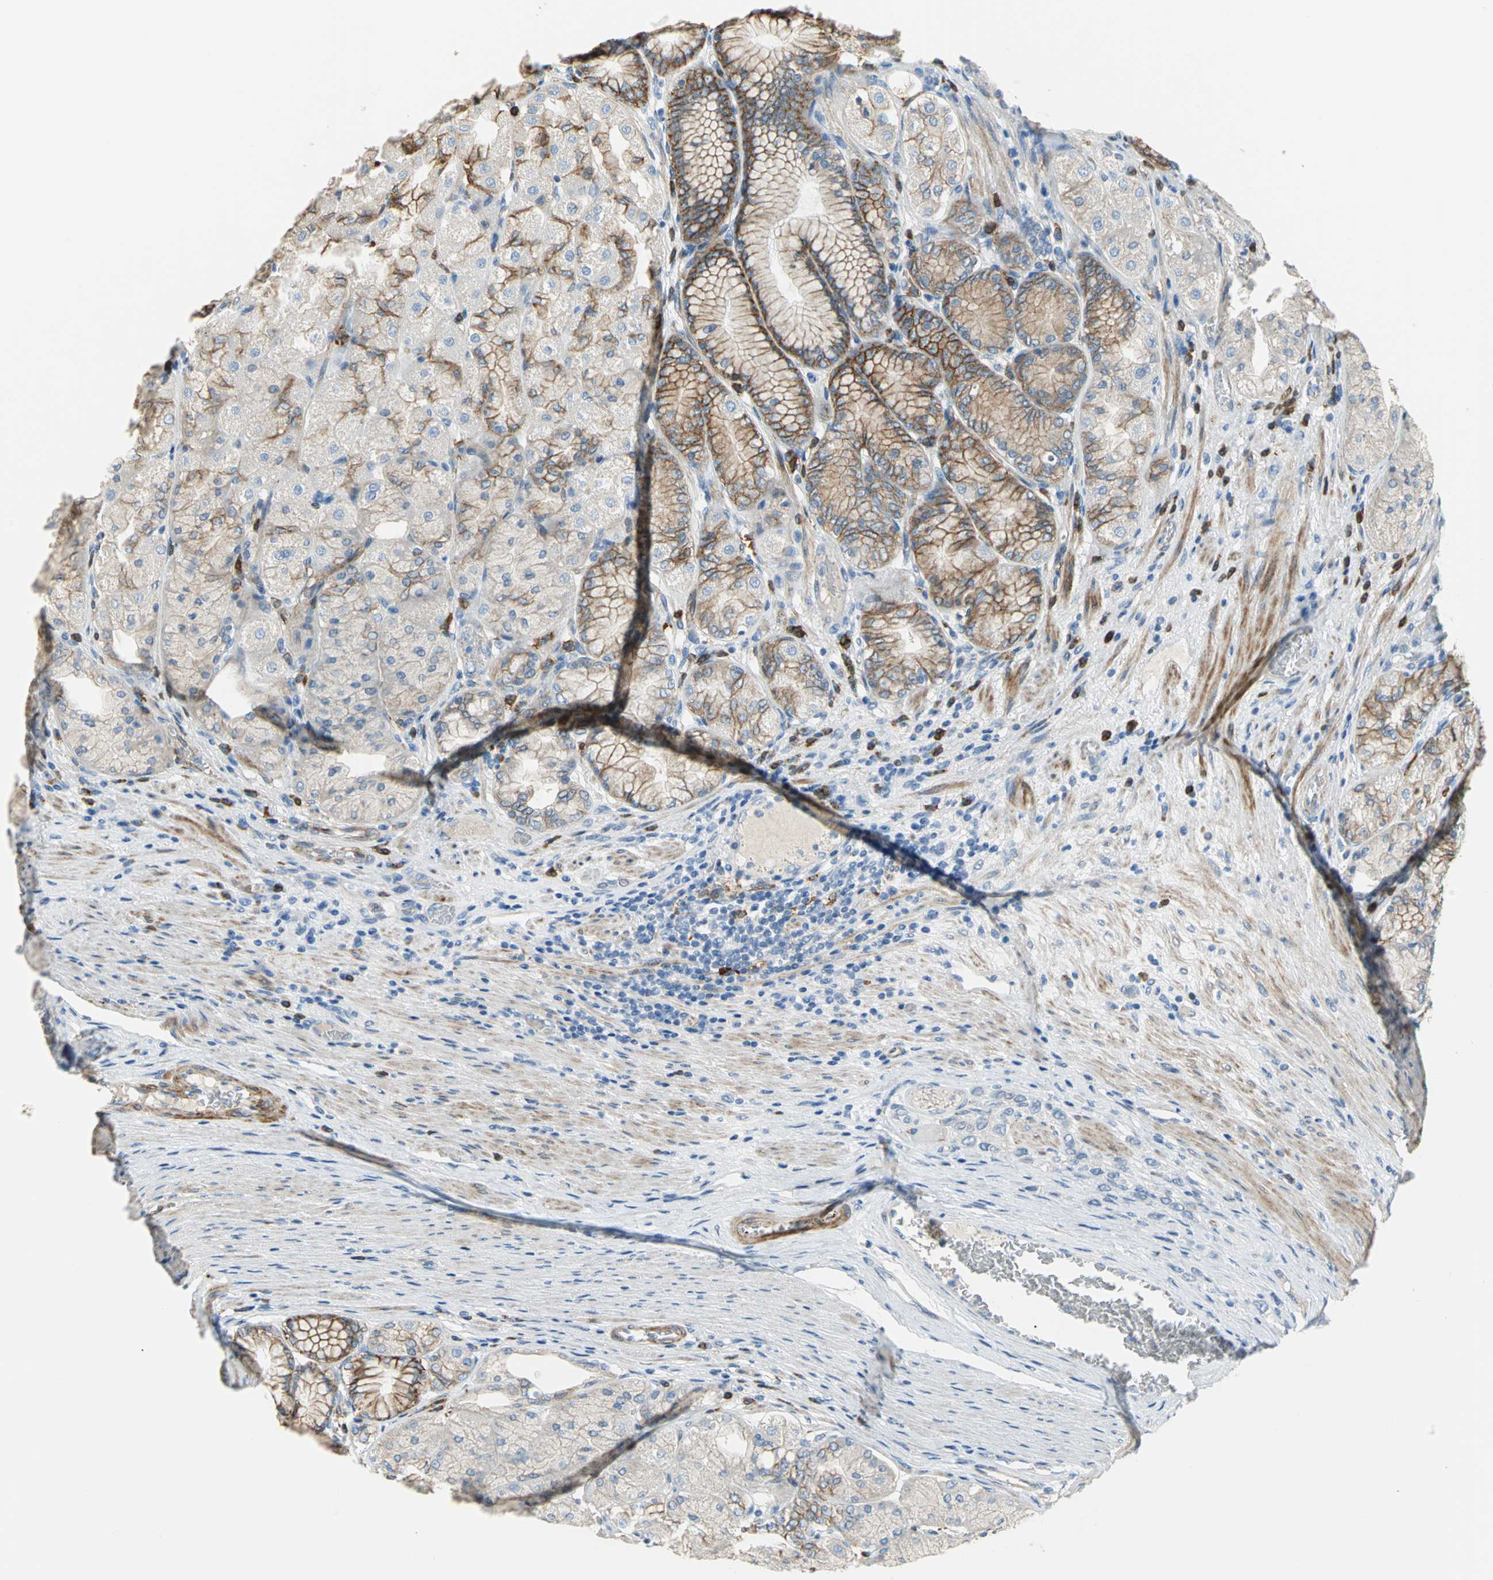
{"staining": {"intensity": "moderate", "quantity": ">75%", "location": "cytoplasmic/membranous"}, "tissue": "stomach", "cell_type": "Glandular cells", "image_type": "normal", "snomed": [{"axis": "morphology", "description": "Normal tissue, NOS"}, {"axis": "morphology", "description": "Adenocarcinoma, NOS"}, {"axis": "topography", "description": "Stomach"}, {"axis": "topography", "description": "Stomach, lower"}], "caption": "Moderate cytoplasmic/membranous protein positivity is seen in about >75% of glandular cells in stomach. Using DAB (3,3'-diaminobenzidine) (brown) and hematoxylin (blue) stains, captured at high magnification using brightfield microscopy.", "gene": "ALOX15", "patient": {"sex": "female", "age": 65}}